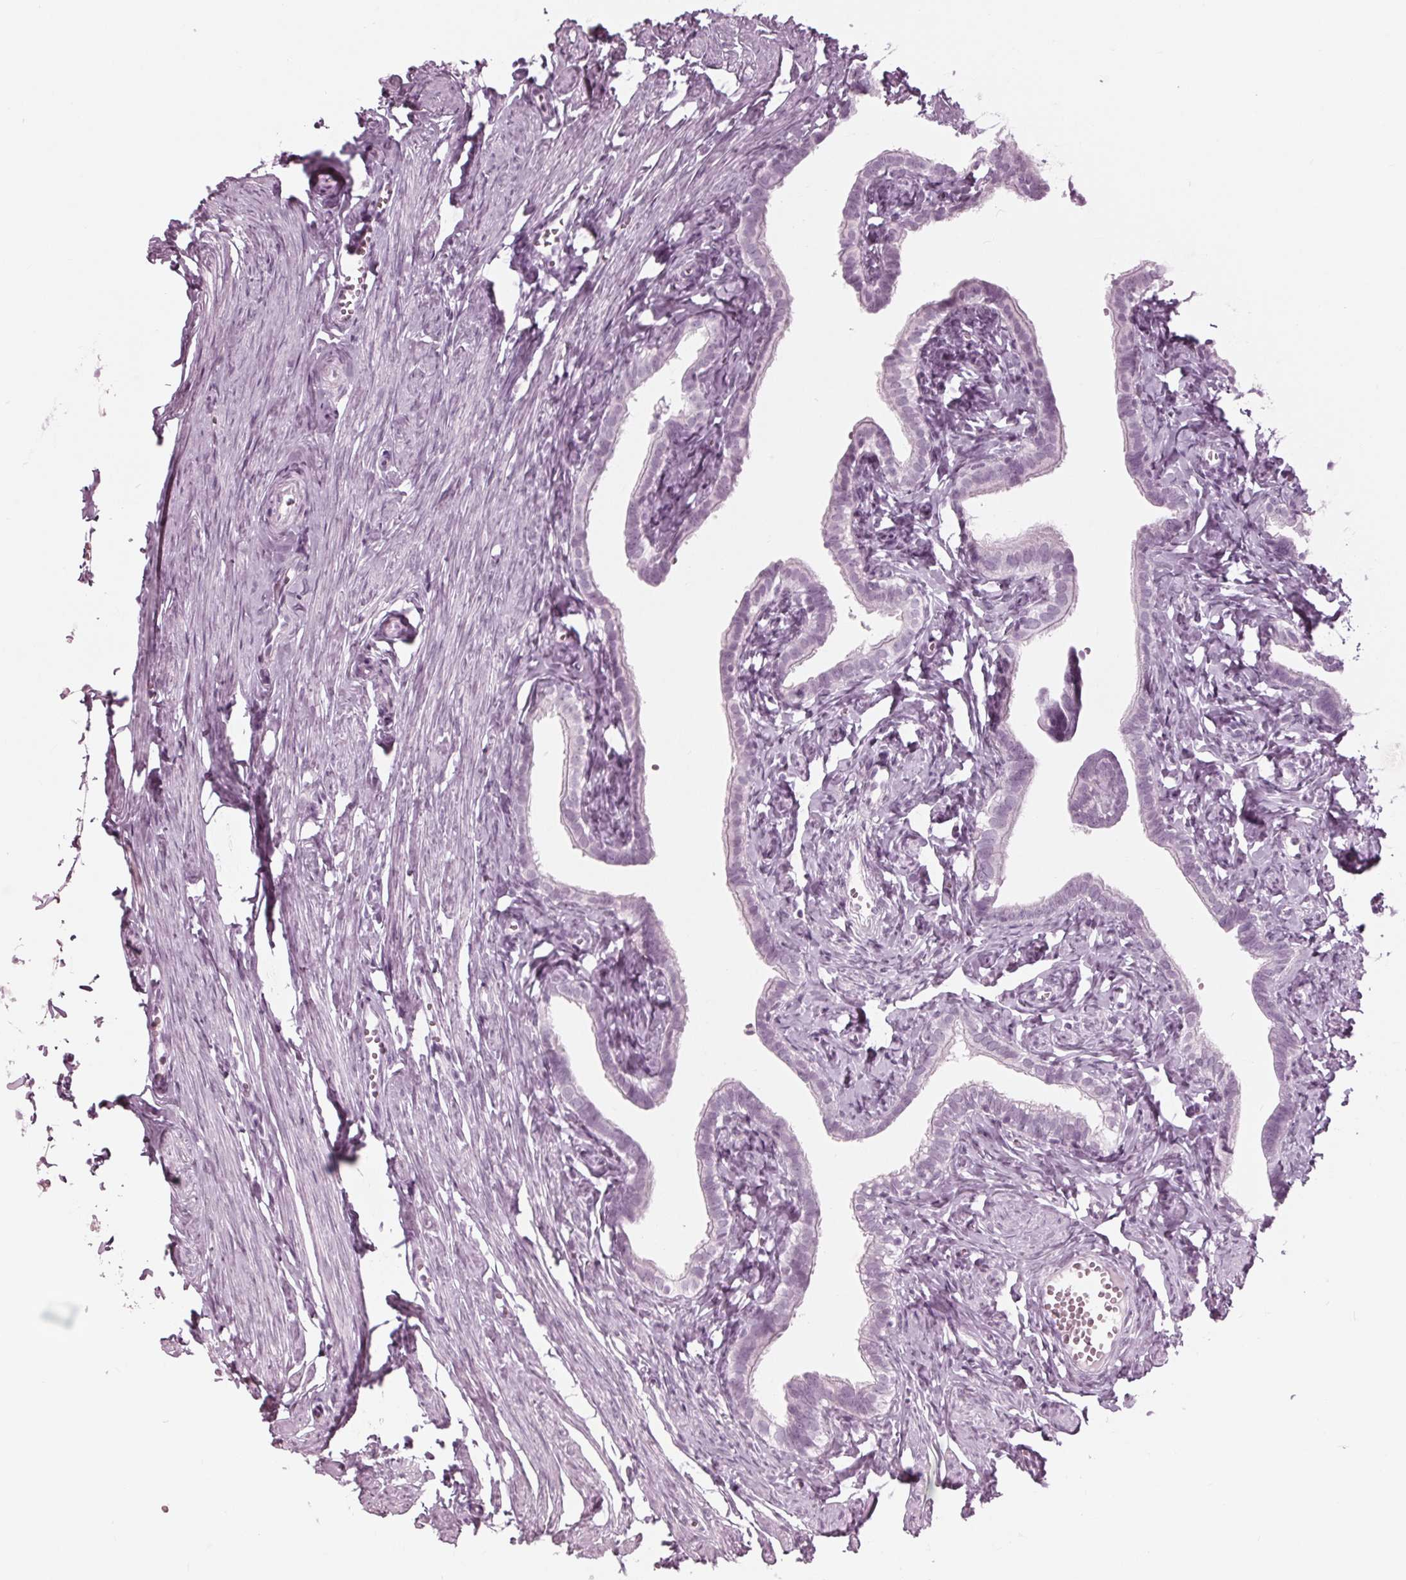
{"staining": {"intensity": "negative", "quantity": "none", "location": "none"}, "tissue": "fallopian tube", "cell_type": "Glandular cells", "image_type": "normal", "snomed": [{"axis": "morphology", "description": "Normal tissue, NOS"}, {"axis": "topography", "description": "Fallopian tube"}], "caption": "Fallopian tube stained for a protein using IHC displays no staining glandular cells.", "gene": "KRT28", "patient": {"sex": "female", "age": 41}}